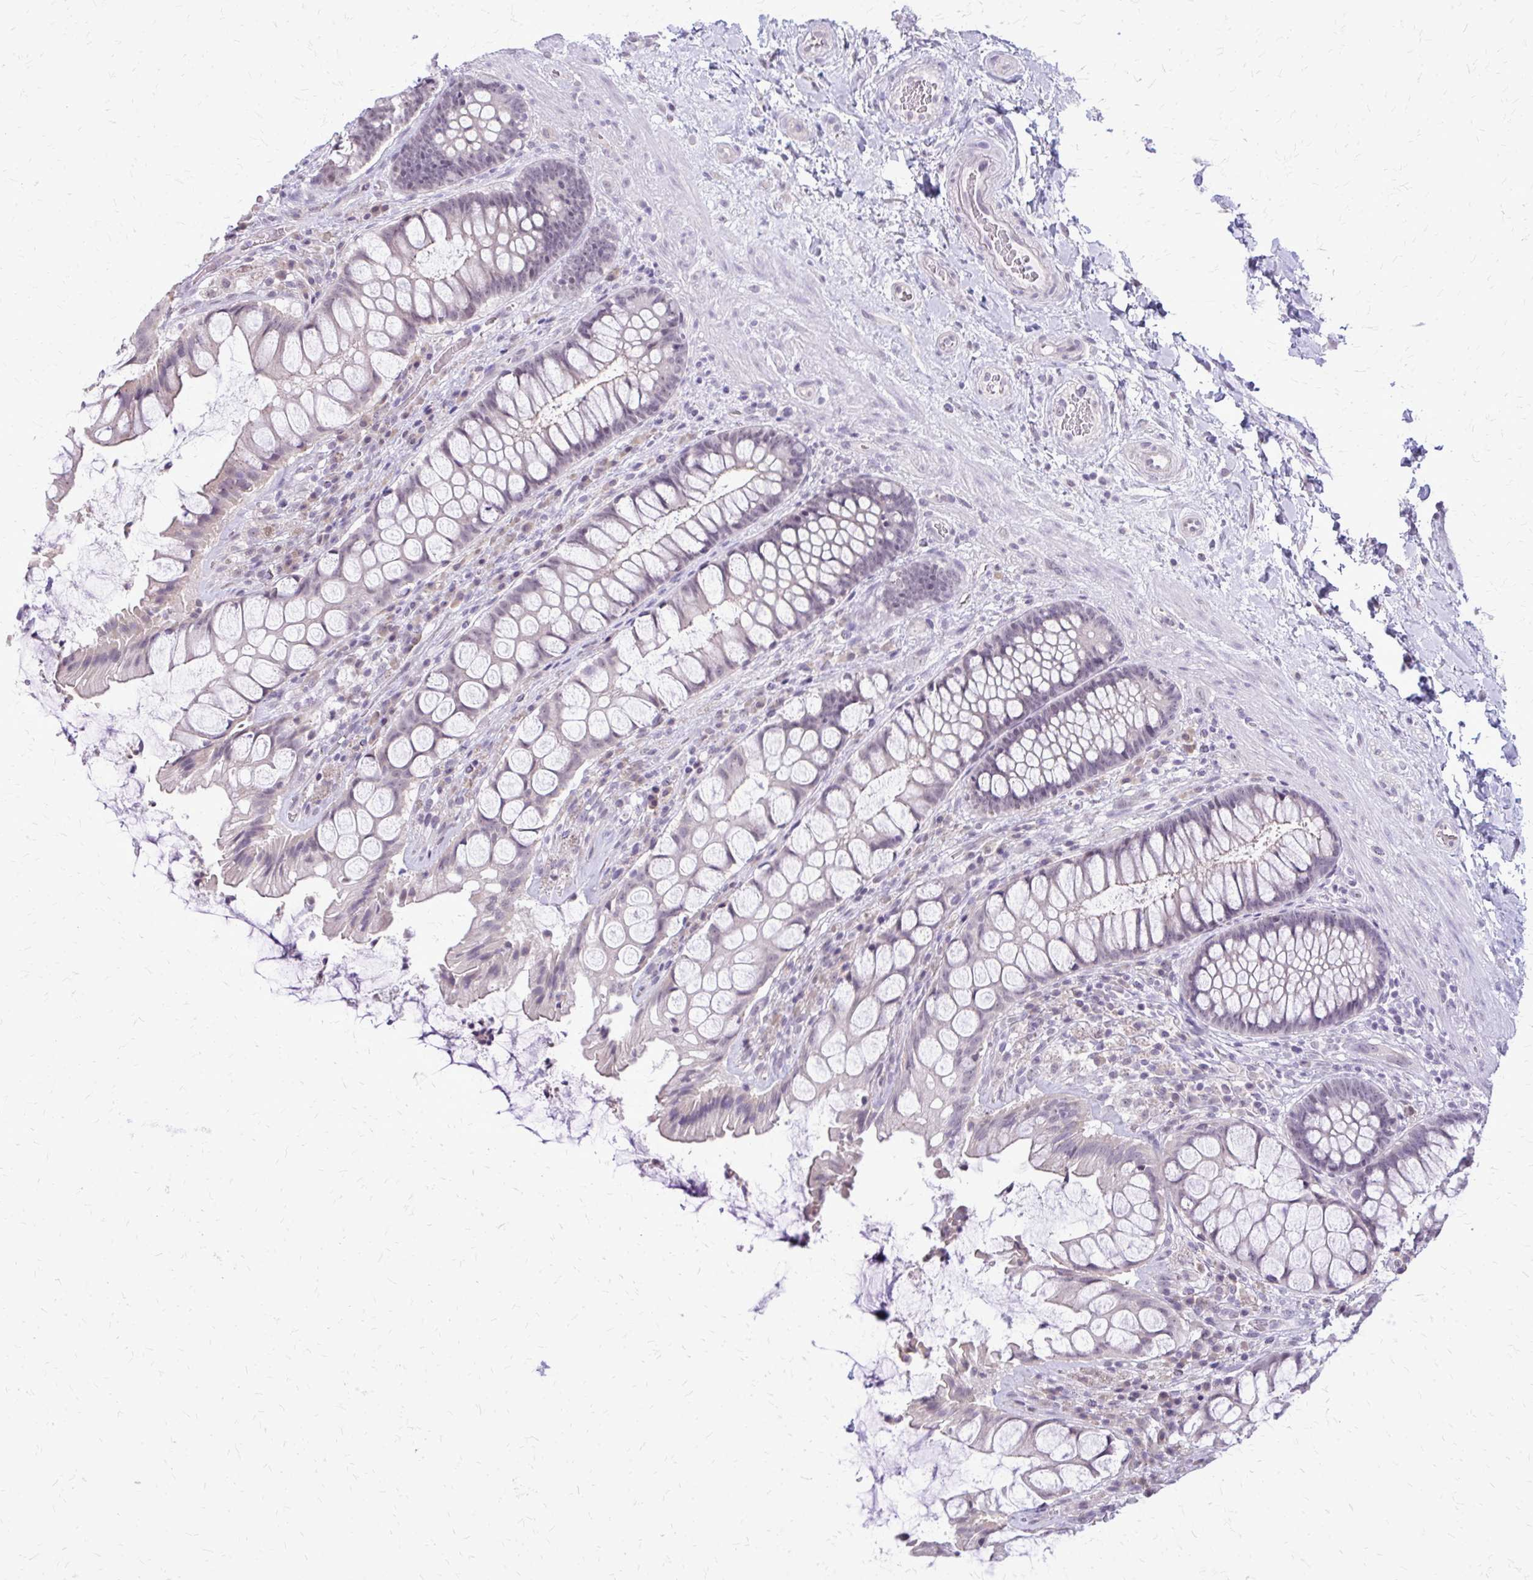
{"staining": {"intensity": "negative", "quantity": "none", "location": "none"}, "tissue": "rectum", "cell_type": "Glandular cells", "image_type": "normal", "snomed": [{"axis": "morphology", "description": "Normal tissue, NOS"}, {"axis": "topography", "description": "Rectum"}], "caption": "A high-resolution histopathology image shows immunohistochemistry staining of normal rectum, which shows no significant positivity in glandular cells. (IHC, brightfield microscopy, high magnification).", "gene": "PLCB1", "patient": {"sex": "female", "age": 58}}